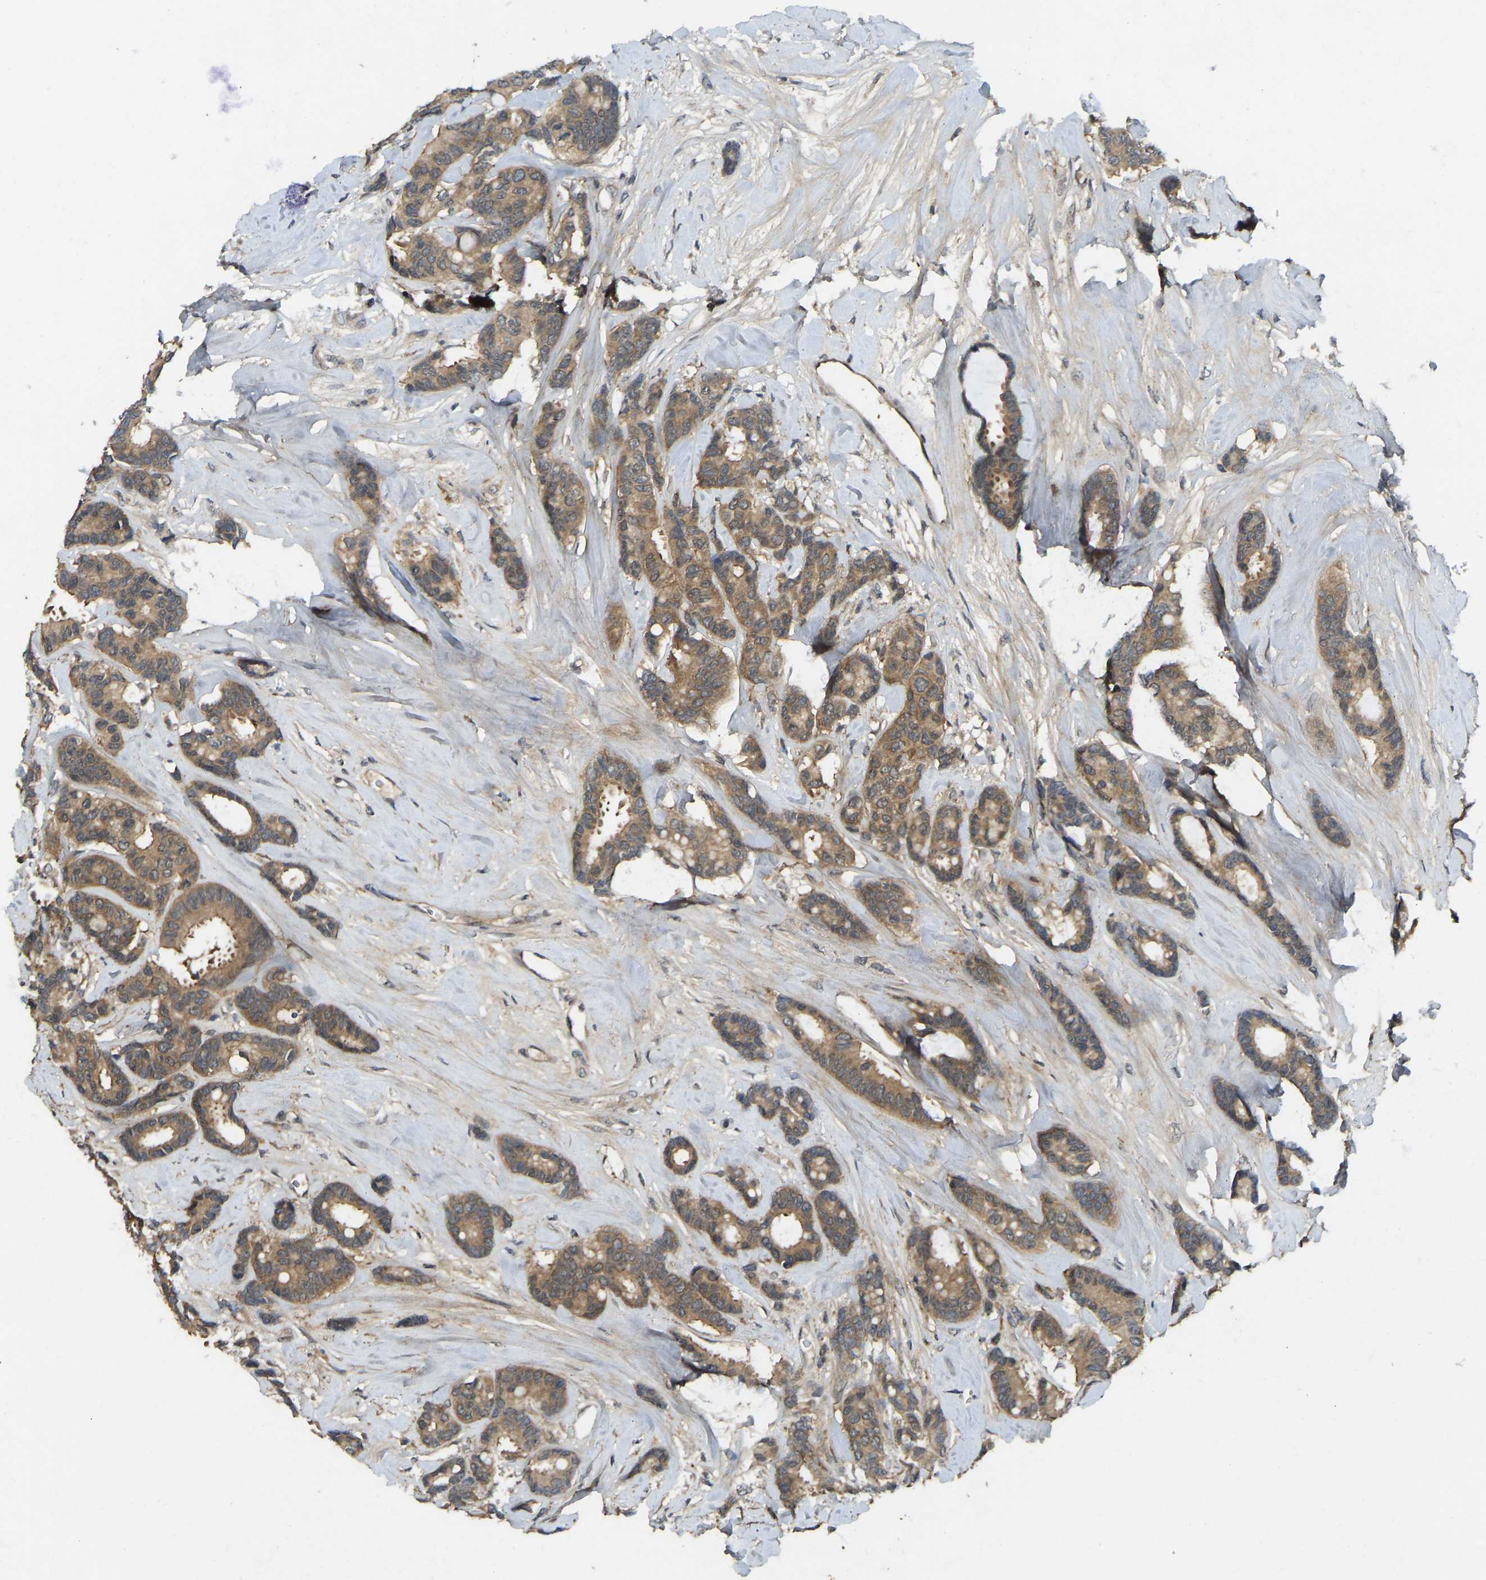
{"staining": {"intensity": "moderate", "quantity": ">75%", "location": "cytoplasmic/membranous"}, "tissue": "breast cancer", "cell_type": "Tumor cells", "image_type": "cancer", "snomed": [{"axis": "morphology", "description": "Duct carcinoma"}, {"axis": "topography", "description": "Breast"}], "caption": "Breast intraductal carcinoma stained with immunohistochemistry demonstrates moderate cytoplasmic/membranous expression in approximately >75% of tumor cells.", "gene": "NDRG3", "patient": {"sex": "female", "age": 87}}